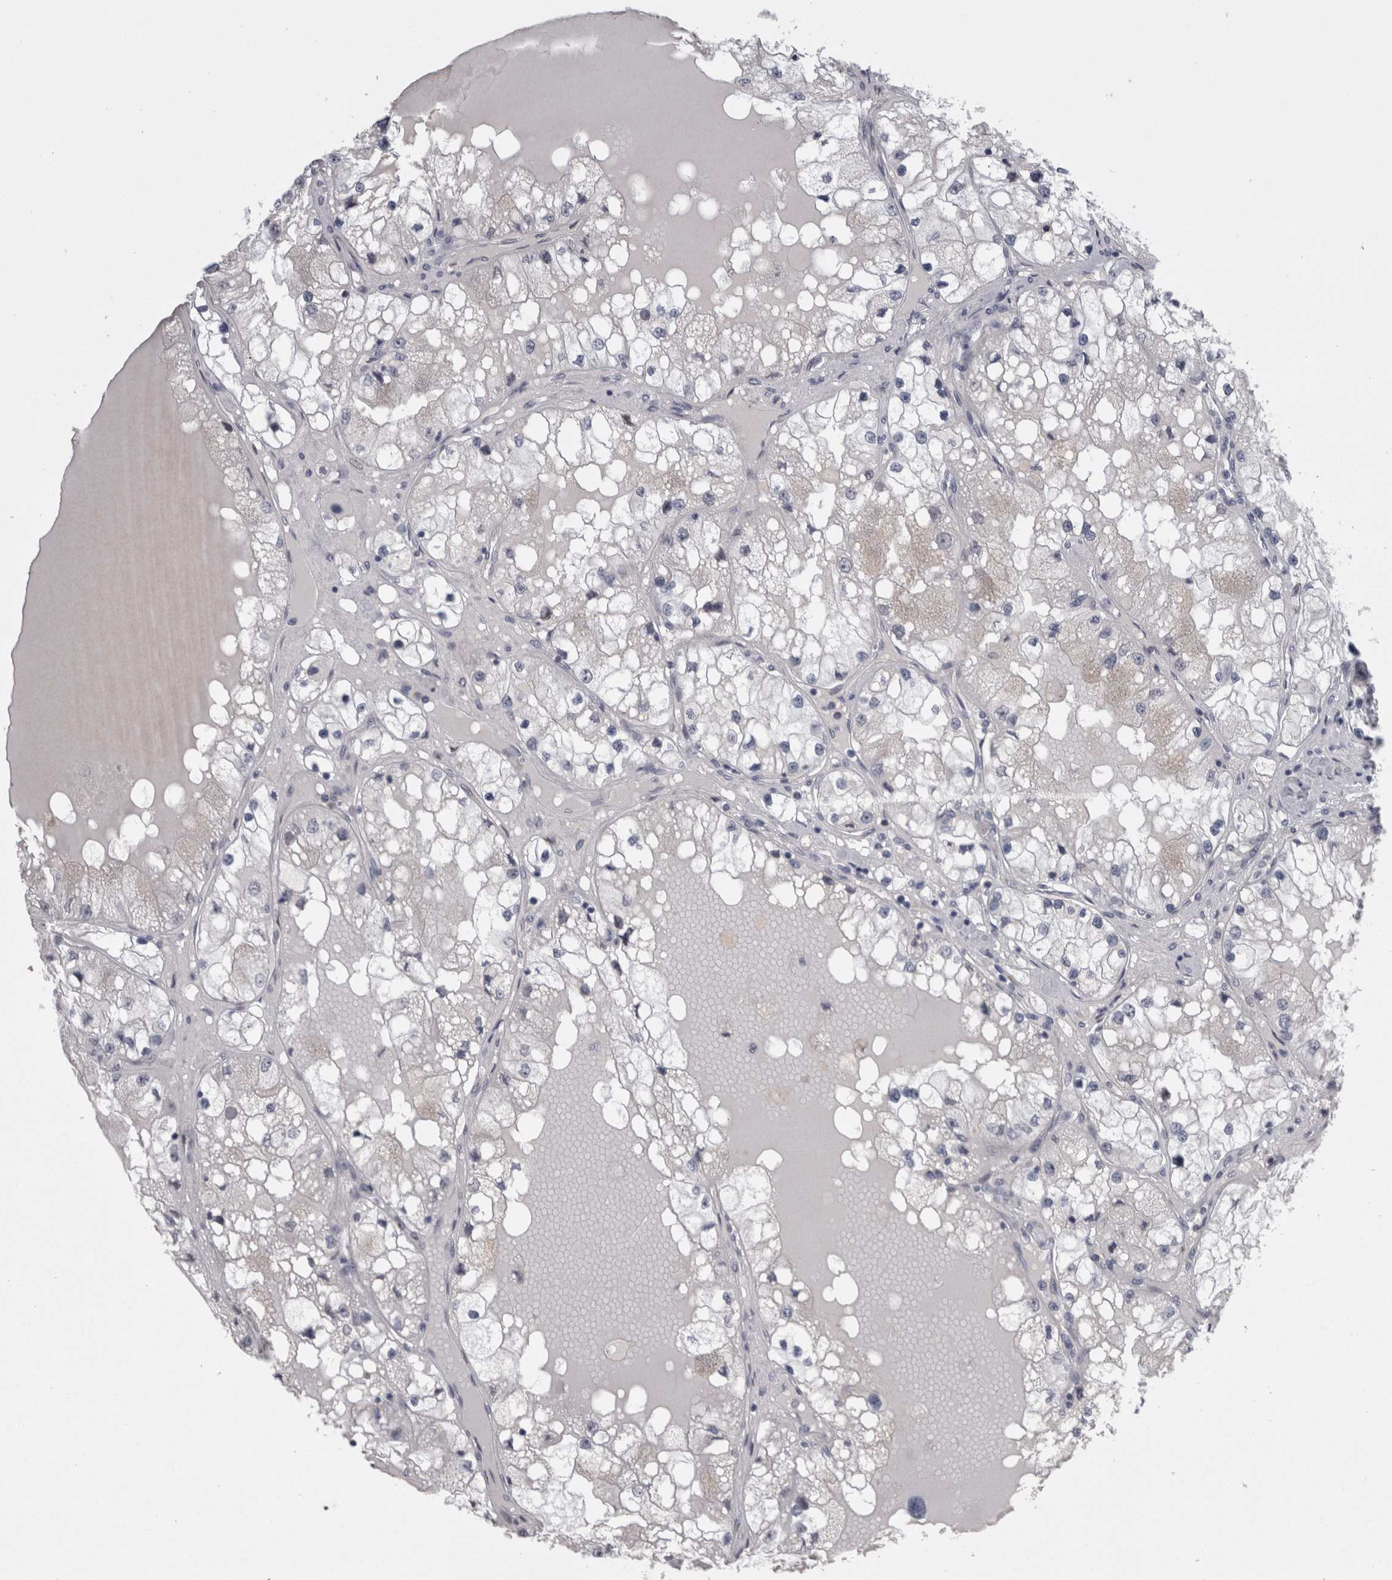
{"staining": {"intensity": "negative", "quantity": "none", "location": "none"}, "tissue": "renal cancer", "cell_type": "Tumor cells", "image_type": "cancer", "snomed": [{"axis": "morphology", "description": "Adenocarcinoma, NOS"}, {"axis": "topography", "description": "Kidney"}], "caption": "Immunohistochemical staining of human renal cancer demonstrates no significant positivity in tumor cells.", "gene": "C1orf54", "patient": {"sex": "male", "age": 68}}